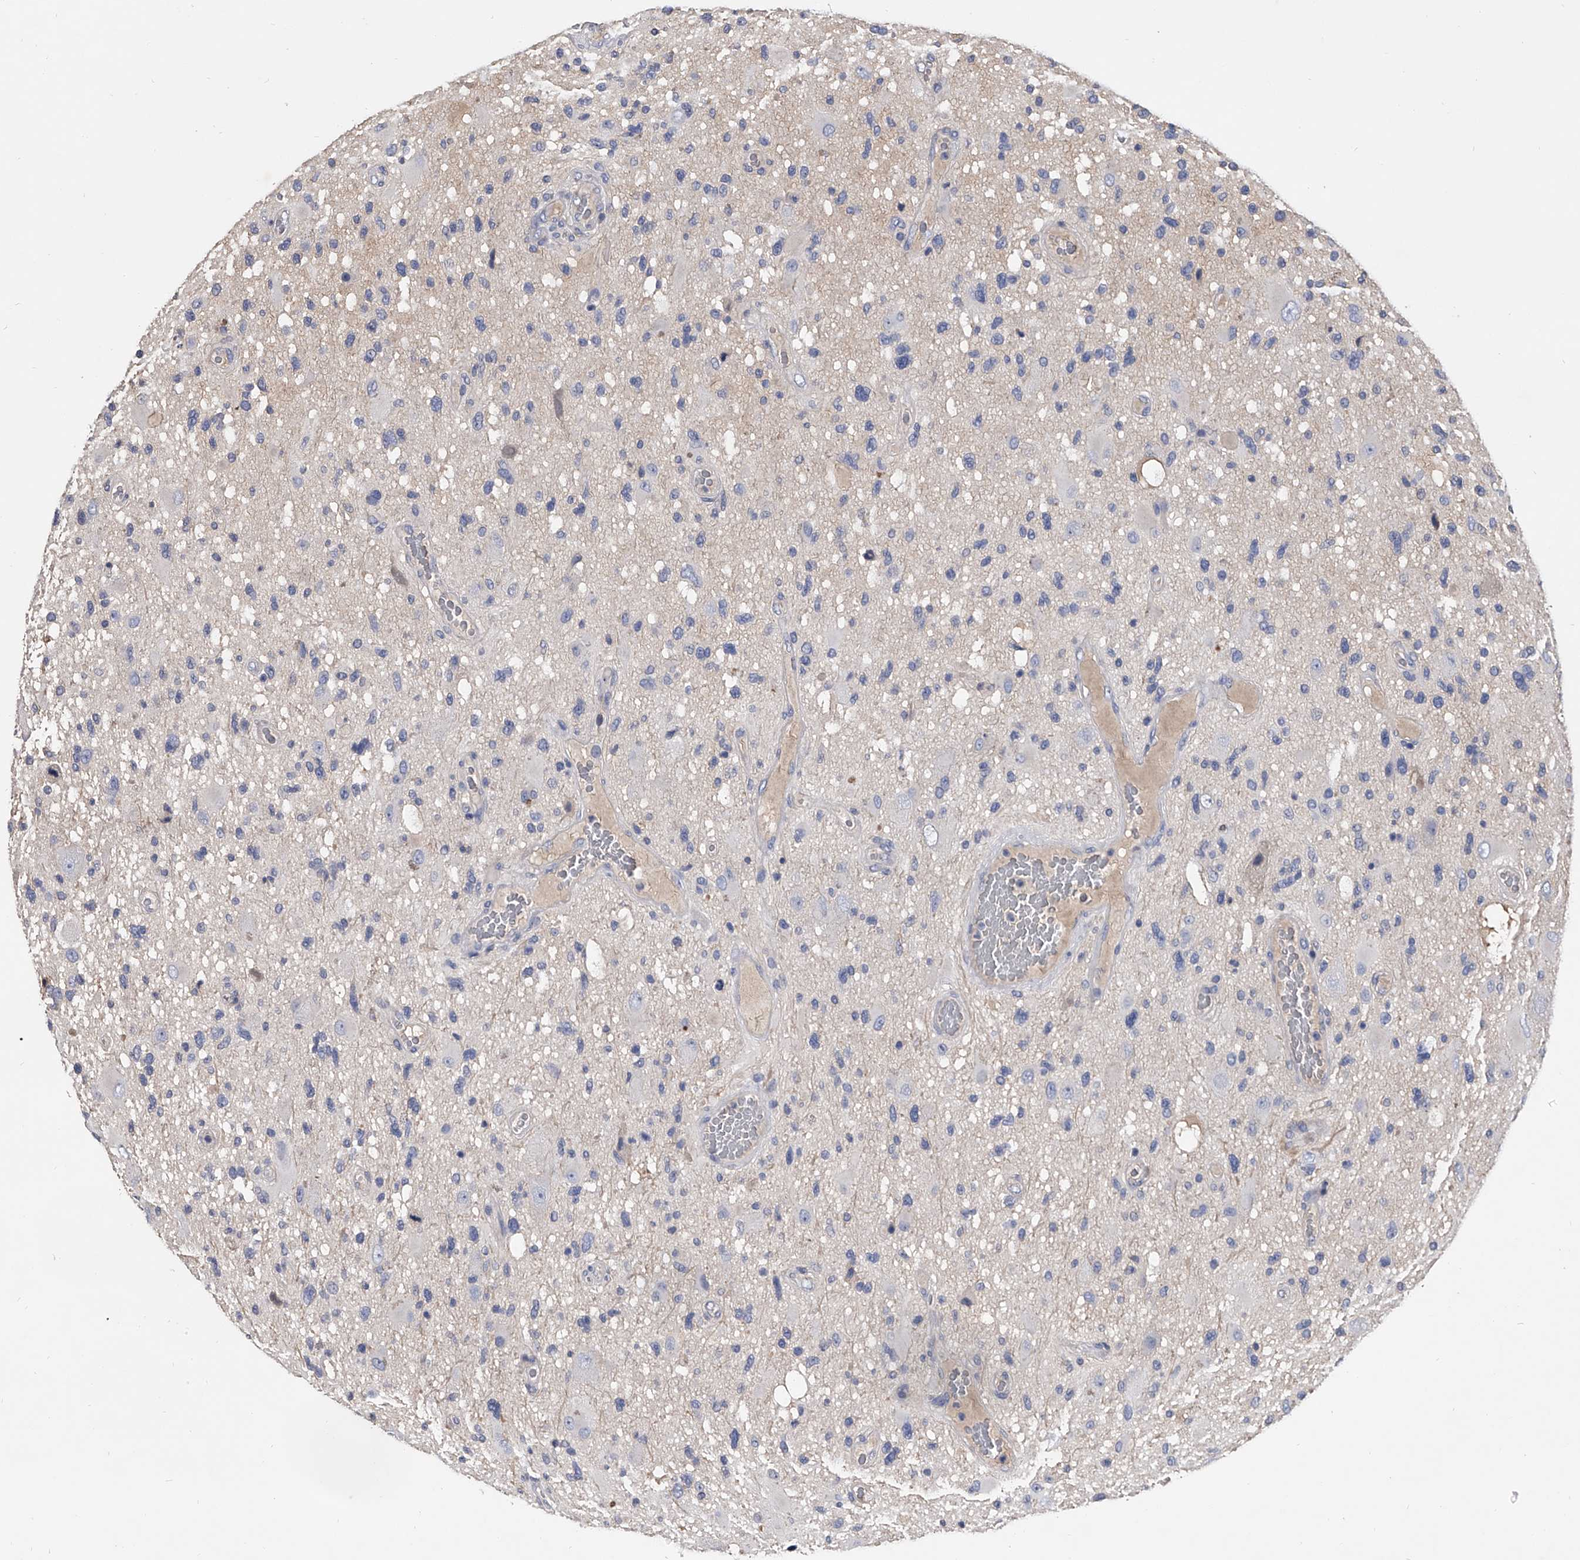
{"staining": {"intensity": "negative", "quantity": "none", "location": "none"}, "tissue": "glioma", "cell_type": "Tumor cells", "image_type": "cancer", "snomed": [{"axis": "morphology", "description": "Glioma, malignant, High grade"}, {"axis": "topography", "description": "Brain"}], "caption": "Malignant high-grade glioma was stained to show a protein in brown. There is no significant staining in tumor cells.", "gene": "EFCAB7", "patient": {"sex": "male", "age": 33}}